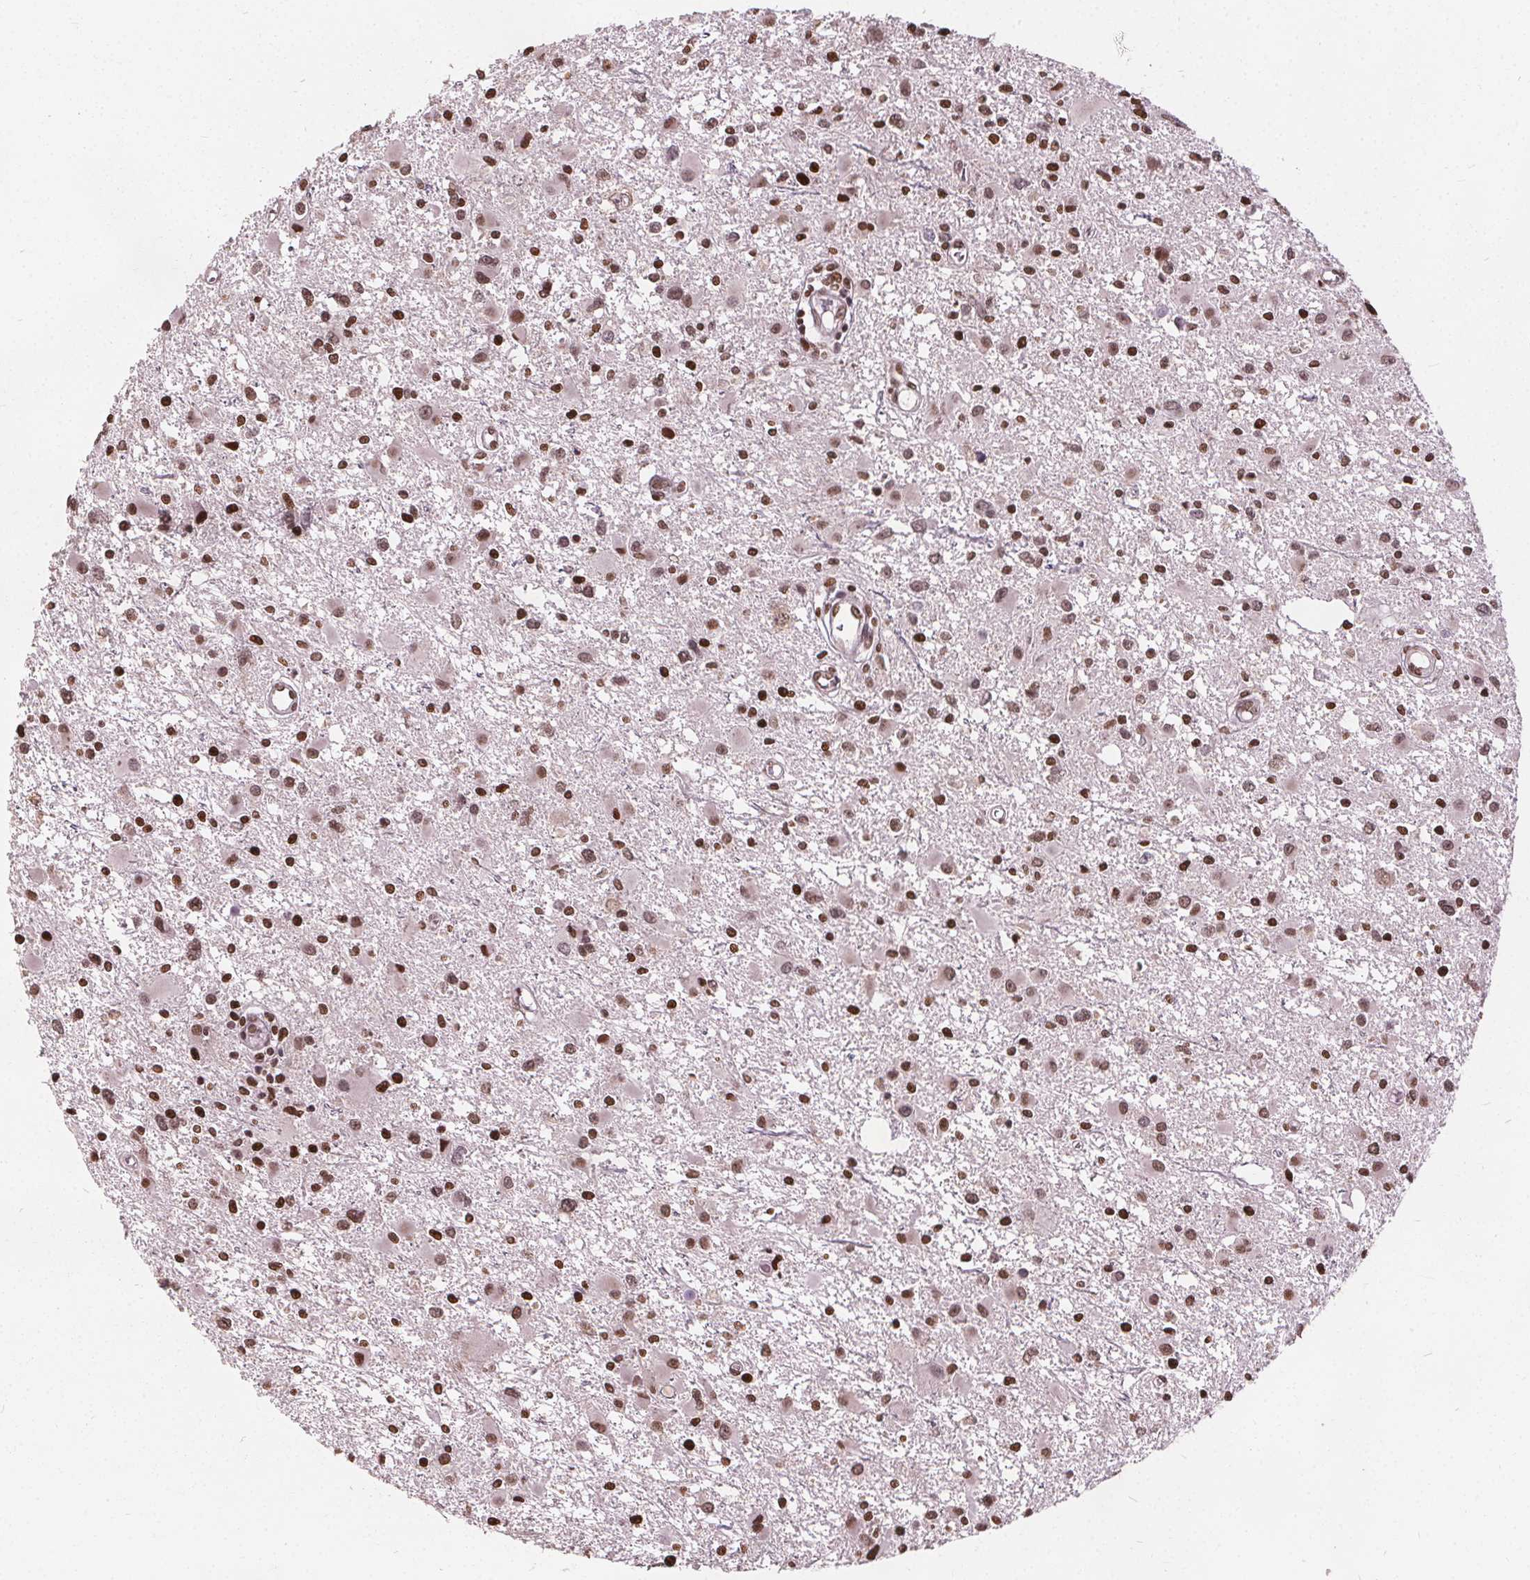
{"staining": {"intensity": "moderate", "quantity": ">75%", "location": "nuclear"}, "tissue": "glioma", "cell_type": "Tumor cells", "image_type": "cancer", "snomed": [{"axis": "morphology", "description": "Glioma, malignant, High grade"}, {"axis": "topography", "description": "Brain"}], "caption": "Glioma stained for a protein (brown) exhibits moderate nuclear positive positivity in approximately >75% of tumor cells.", "gene": "ISLR2", "patient": {"sex": "male", "age": 54}}